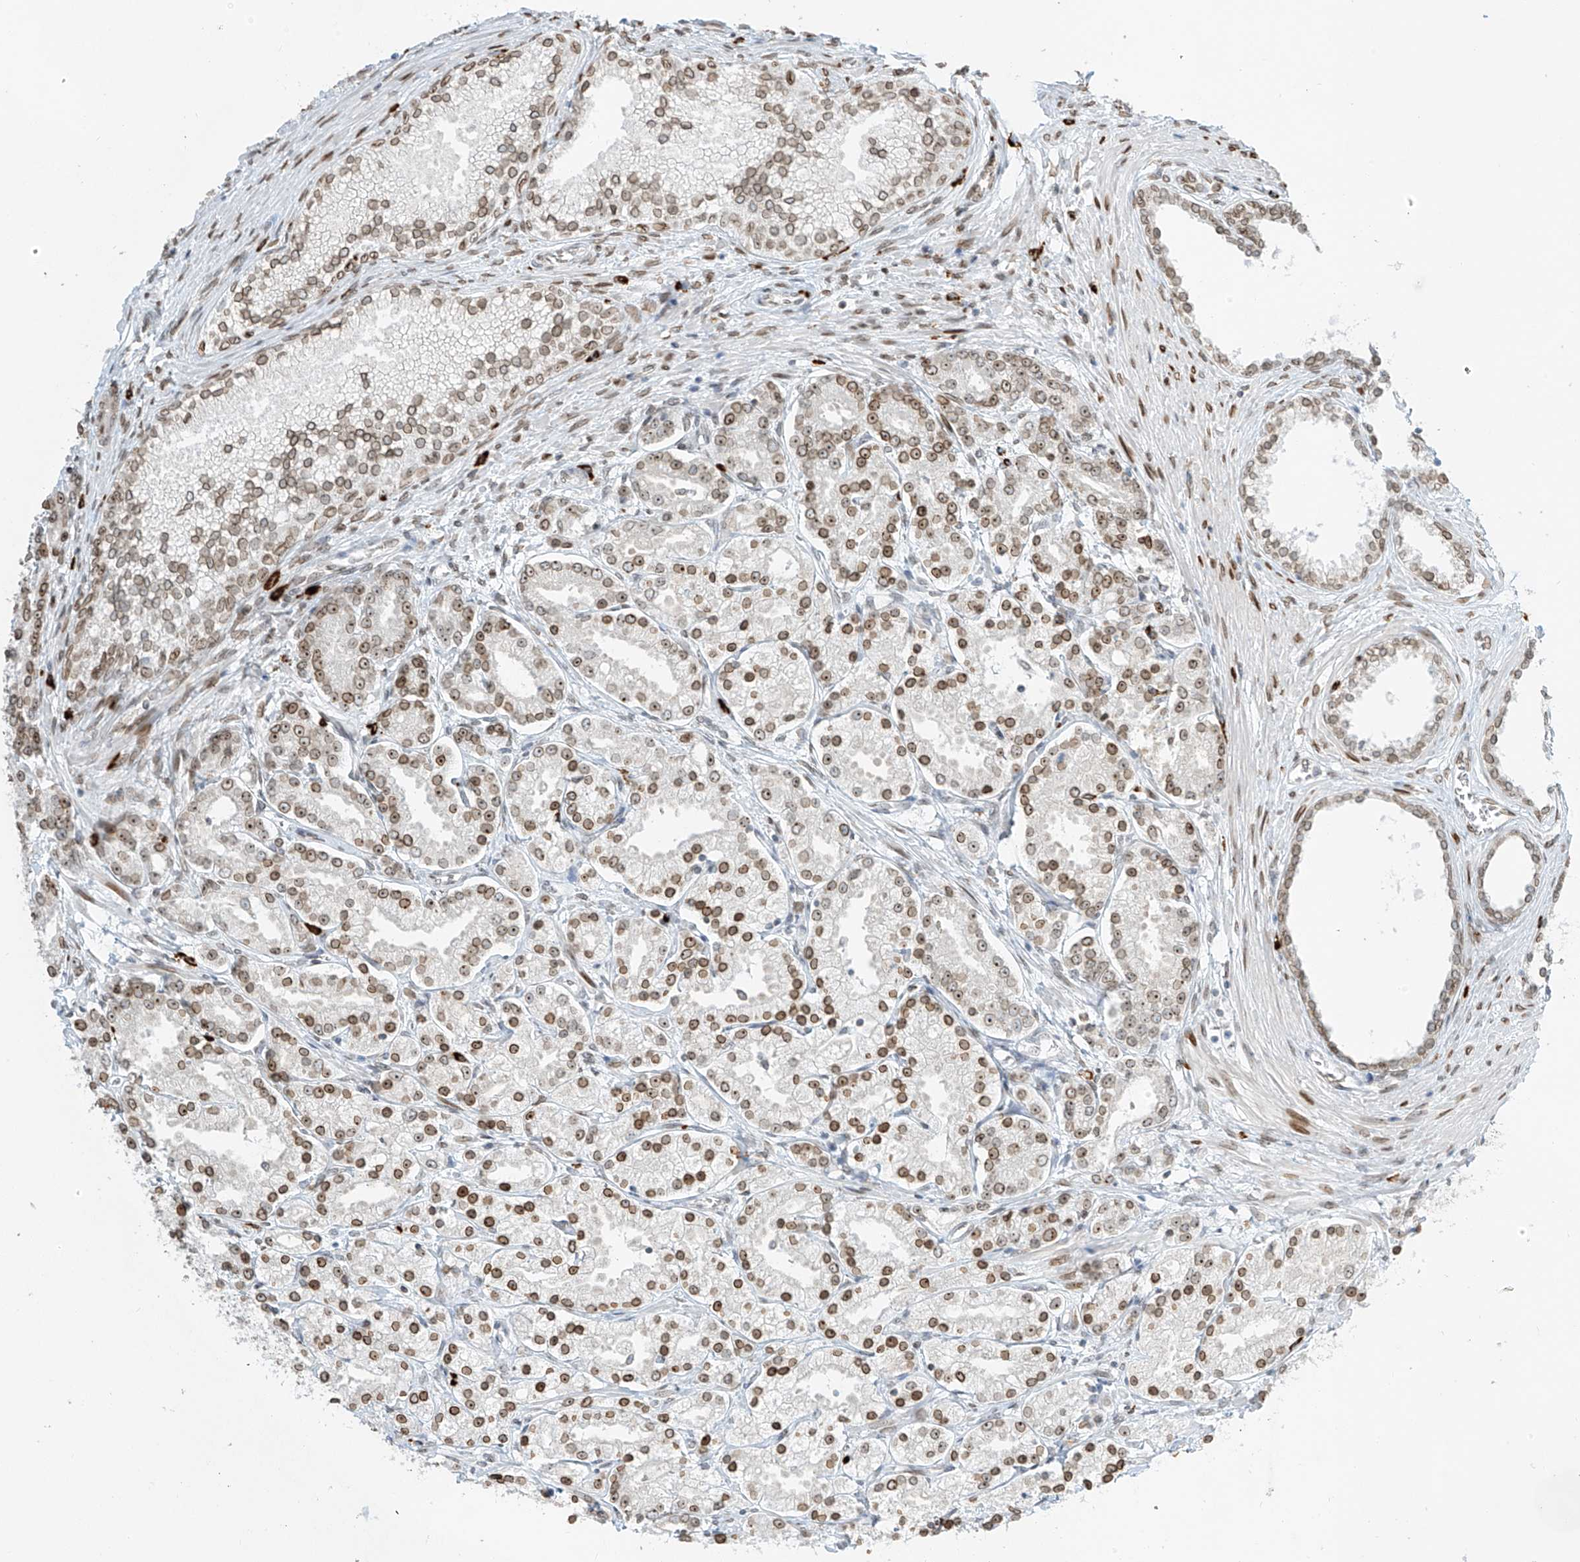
{"staining": {"intensity": "moderate", "quantity": ">75%", "location": "cytoplasmic/membranous,nuclear"}, "tissue": "prostate cancer", "cell_type": "Tumor cells", "image_type": "cancer", "snomed": [{"axis": "morphology", "description": "Adenocarcinoma, High grade"}, {"axis": "topography", "description": "Prostate"}], "caption": "A micrograph showing moderate cytoplasmic/membranous and nuclear expression in approximately >75% of tumor cells in prostate high-grade adenocarcinoma, as visualized by brown immunohistochemical staining.", "gene": "SAMD15", "patient": {"sex": "male", "age": 69}}